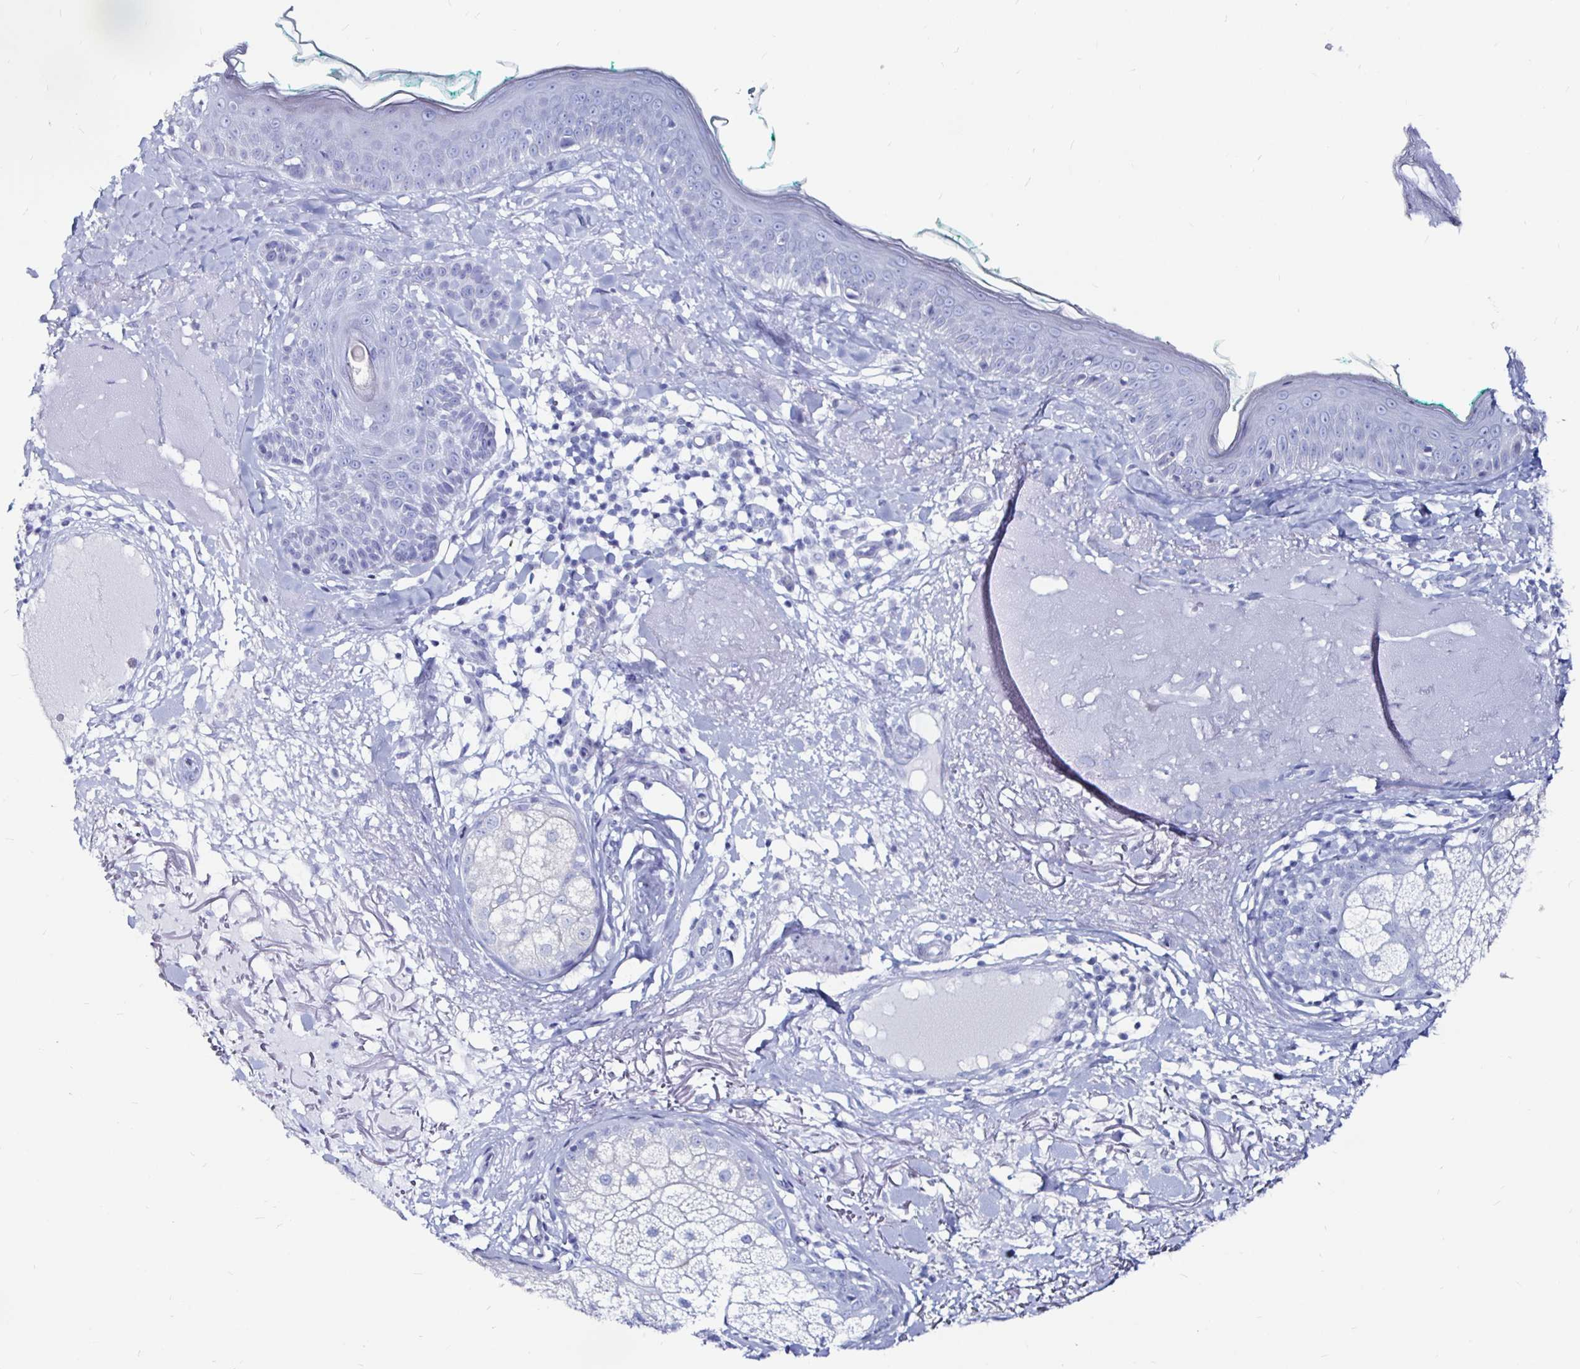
{"staining": {"intensity": "negative", "quantity": "none", "location": "none"}, "tissue": "skin", "cell_type": "Fibroblasts", "image_type": "normal", "snomed": [{"axis": "morphology", "description": "Normal tissue, NOS"}, {"axis": "topography", "description": "Skin"}], "caption": "The image reveals no staining of fibroblasts in normal skin. Brightfield microscopy of IHC stained with DAB (brown) and hematoxylin (blue), captured at high magnification.", "gene": "LUZP4", "patient": {"sex": "male", "age": 73}}